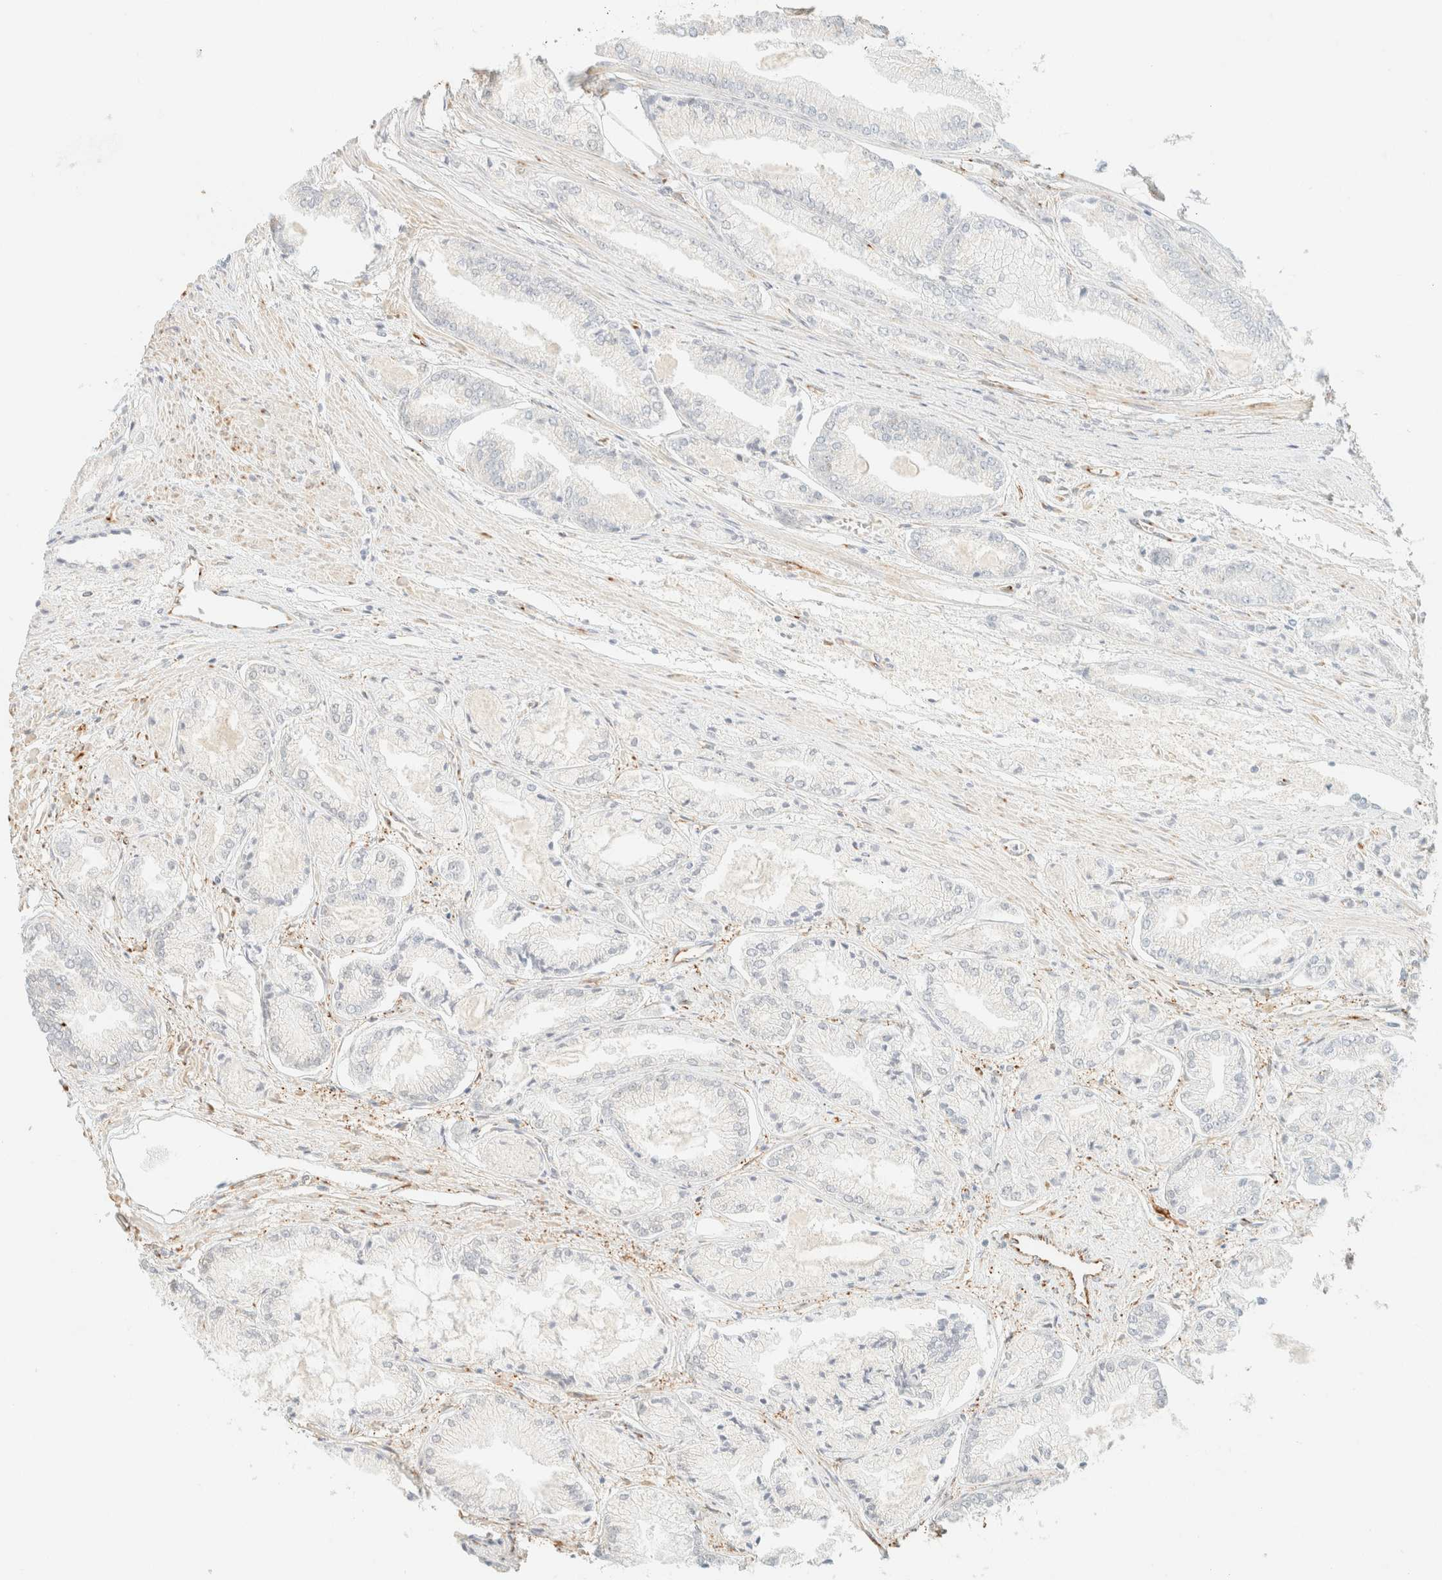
{"staining": {"intensity": "negative", "quantity": "none", "location": "none"}, "tissue": "prostate cancer", "cell_type": "Tumor cells", "image_type": "cancer", "snomed": [{"axis": "morphology", "description": "Adenocarcinoma, Low grade"}, {"axis": "topography", "description": "Prostate"}], "caption": "Tumor cells show no significant positivity in prostate cancer (low-grade adenocarcinoma).", "gene": "SPARCL1", "patient": {"sex": "male", "age": 52}}